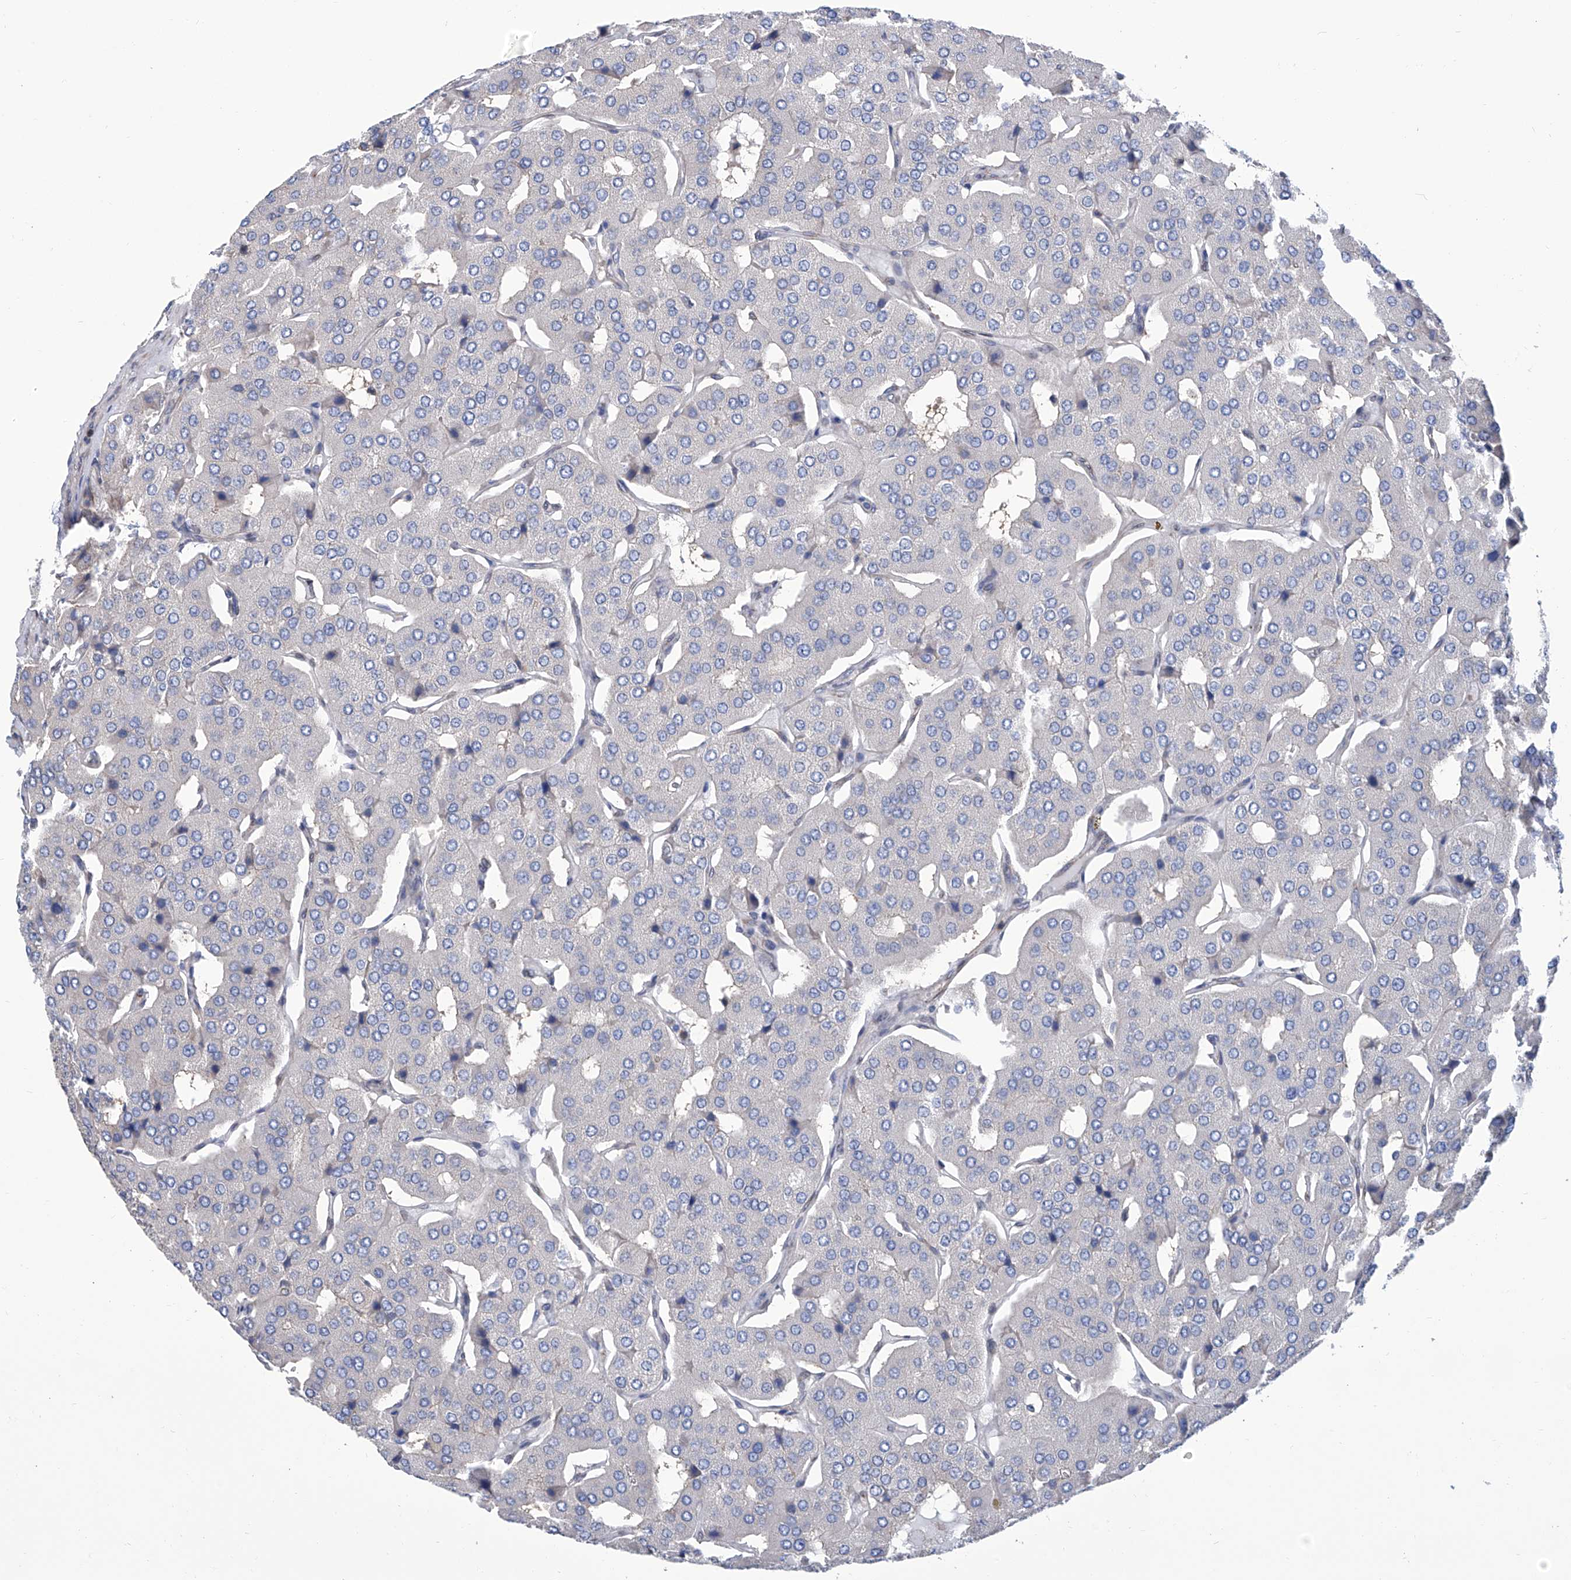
{"staining": {"intensity": "negative", "quantity": "none", "location": "none"}, "tissue": "parathyroid gland", "cell_type": "Glandular cells", "image_type": "normal", "snomed": [{"axis": "morphology", "description": "Normal tissue, NOS"}, {"axis": "morphology", "description": "Adenoma, NOS"}, {"axis": "topography", "description": "Parathyroid gland"}], "caption": "The micrograph demonstrates no significant expression in glandular cells of parathyroid gland.", "gene": "SMS", "patient": {"sex": "female", "age": 86}}